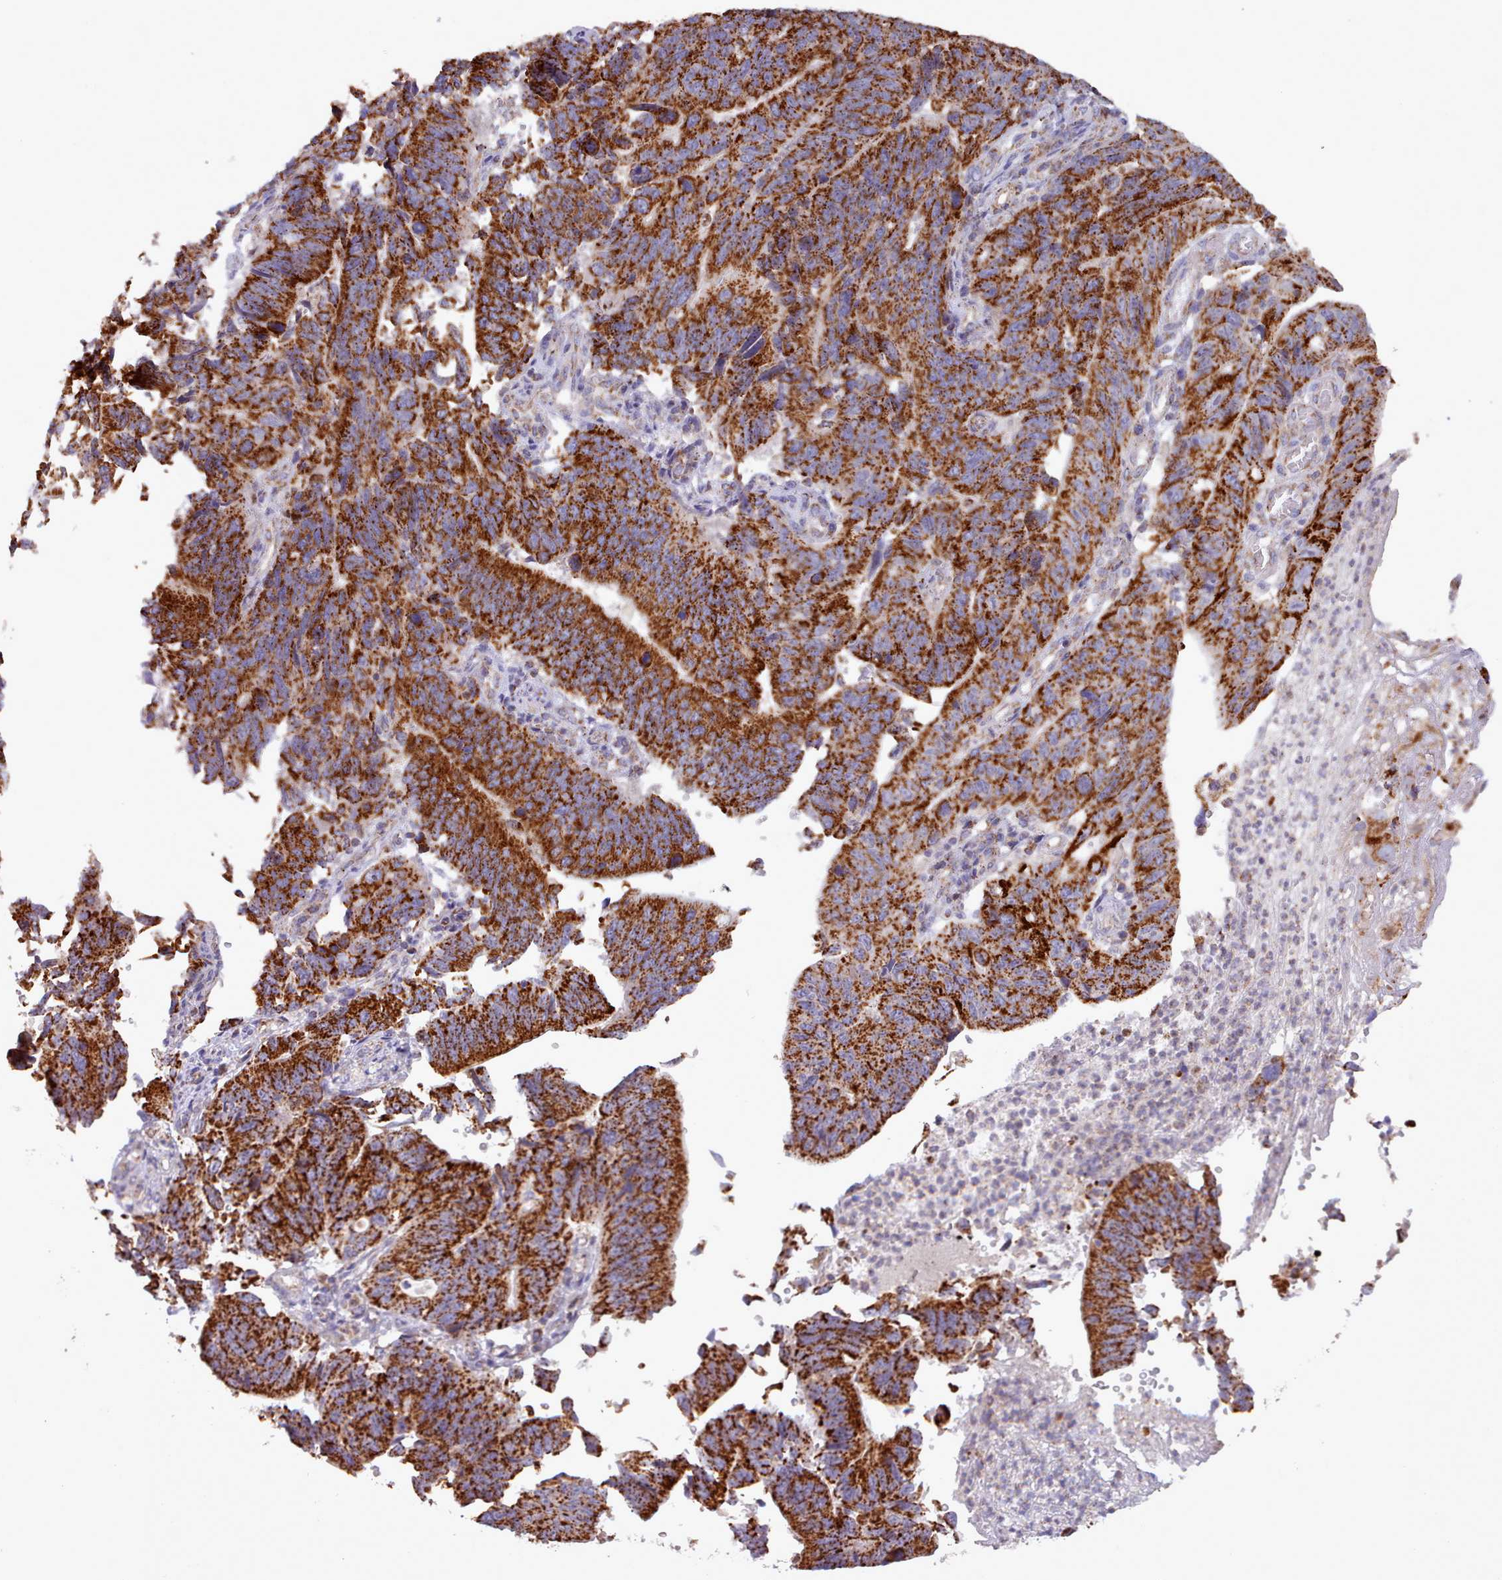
{"staining": {"intensity": "strong", "quantity": ">75%", "location": "cytoplasmic/membranous"}, "tissue": "stomach cancer", "cell_type": "Tumor cells", "image_type": "cancer", "snomed": [{"axis": "morphology", "description": "Adenocarcinoma, NOS"}, {"axis": "topography", "description": "Stomach"}], "caption": "Stomach cancer was stained to show a protein in brown. There is high levels of strong cytoplasmic/membranous positivity in about >75% of tumor cells.", "gene": "HSDL2", "patient": {"sex": "male", "age": 59}}